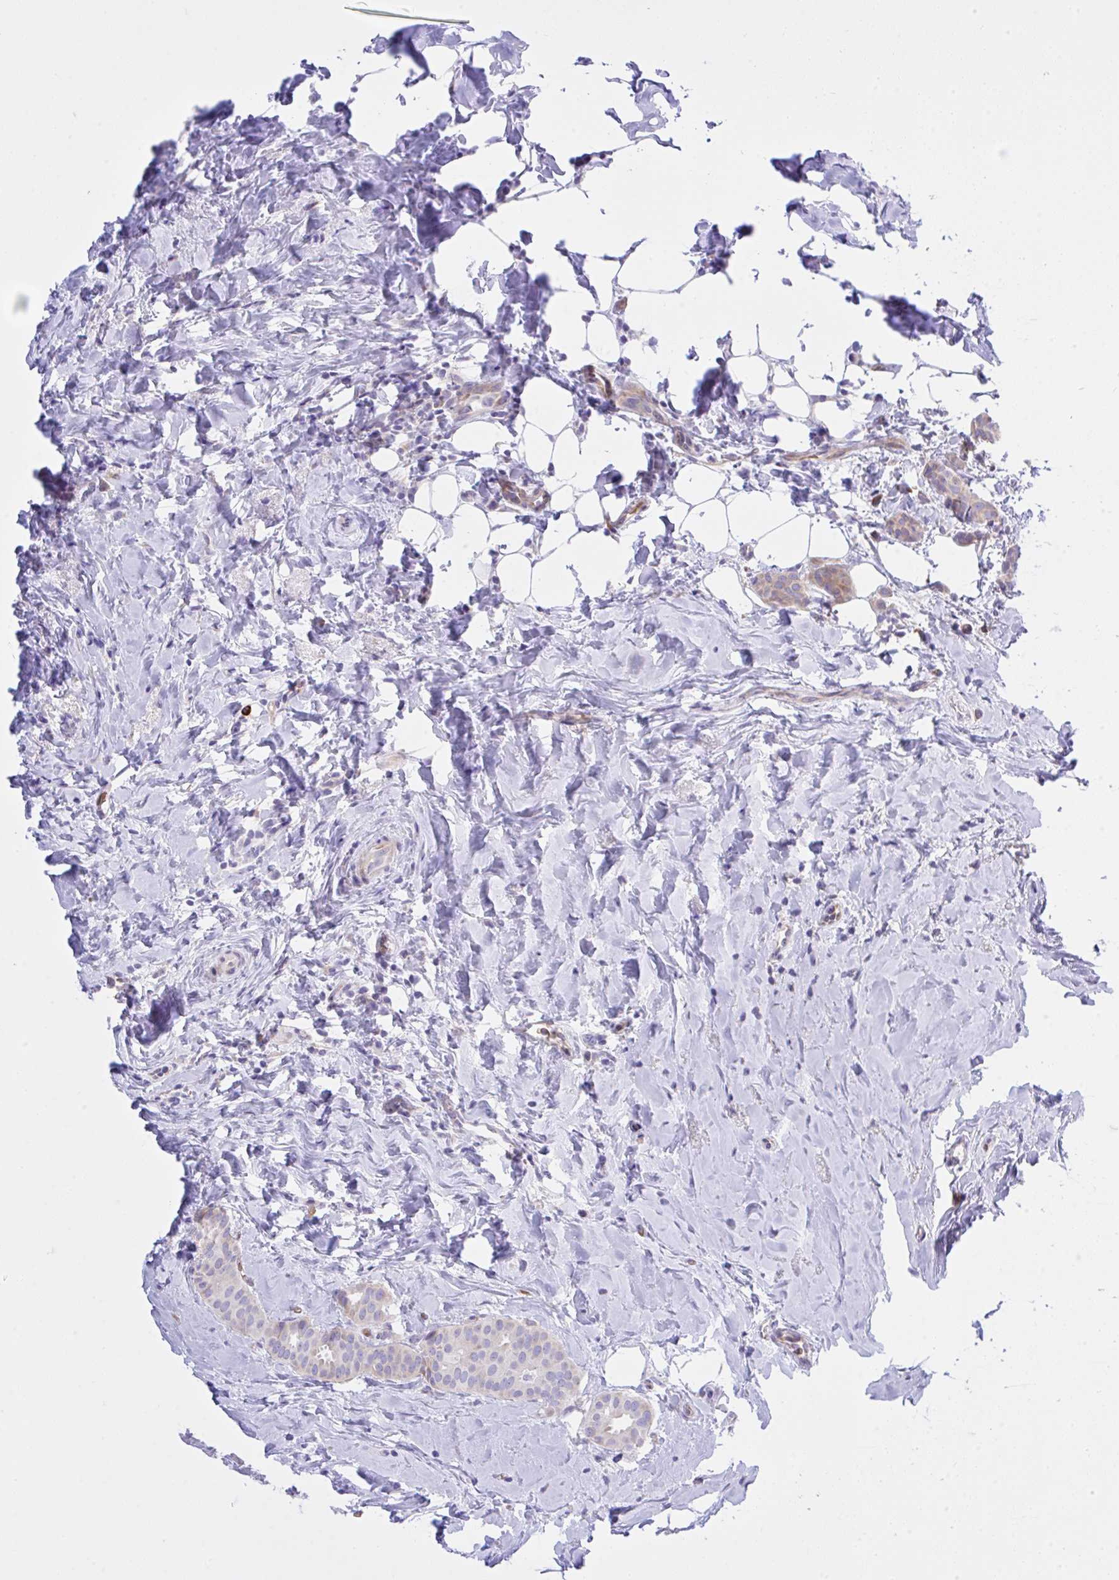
{"staining": {"intensity": "moderate", "quantity": "<25%", "location": "cytoplasmic/membranous"}, "tissue": "breast cancer", "cell_type": "Tumor cells", "image_type": "cancer", "snomed": [{"axis": "morphology", "description": "Duct carcinoma"}, {"axis": "topography", "description": "Breast"}], "caption": "Breast cancer stained with immunohistochemistry (IHC) reveals moderate cytoplasmic/membranous staining in about <25% of tumor cells.", "gene": "EEF1A2", "patient": {"sex": "female", "age": 70}}